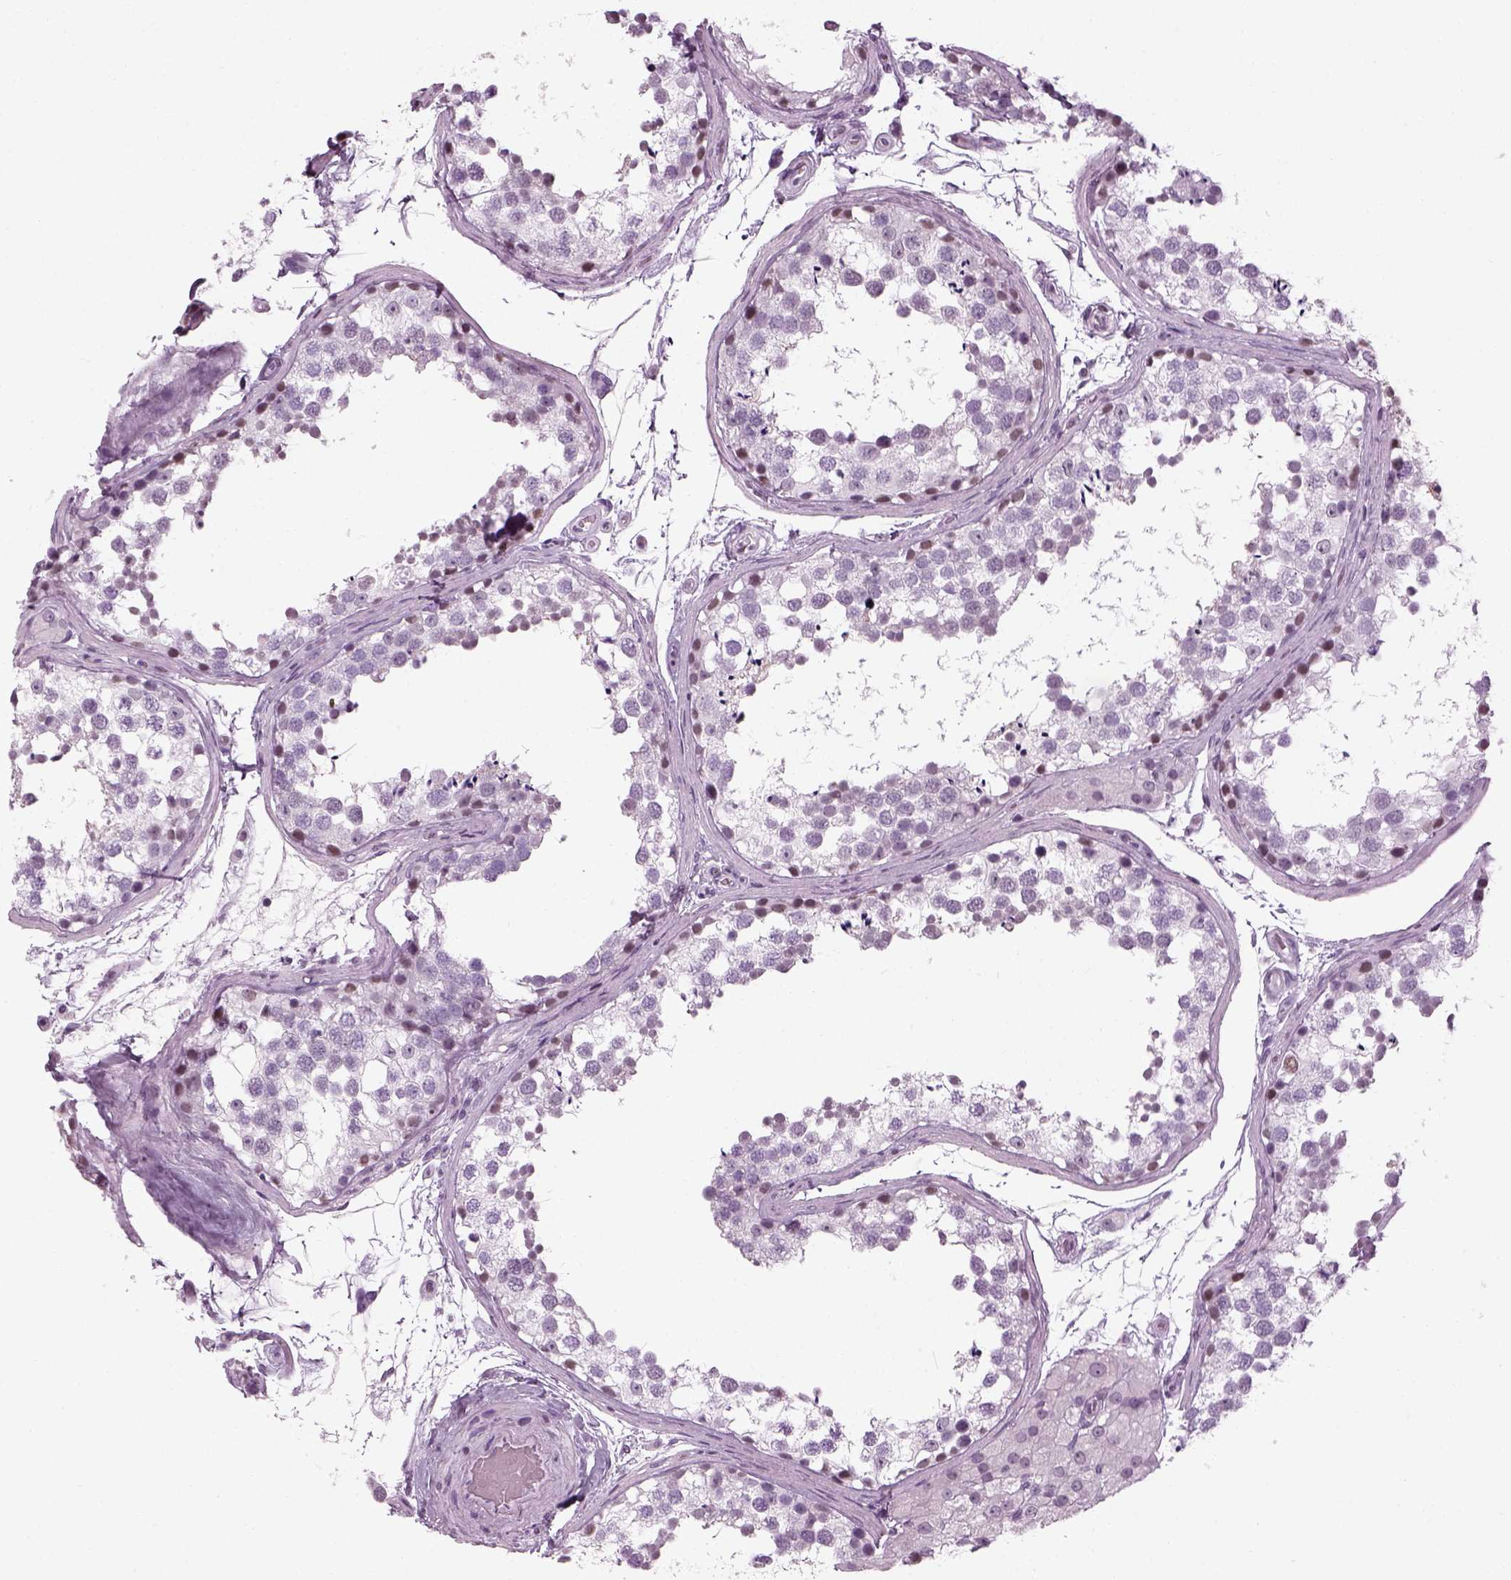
{"staining": {"intensity": "weak", "quantity": "<25%", "location": "nuclear"}, "tissue": "testis", "cell_type": "Cells in seminiferous ducts", "image_type": "normal", "snomed": [{"axis": "morphology", "description": "Normal tissue, NOS"}, {"axis": "morphology", "description": "Seminoma, NOS"}, {"axis": "topography", "description": "Testis"}], "caption": "The immunohistochemistry (IHC) image has no significant staining in cells in seminiferous ducts of testis. The staining is performed using DAB brown chromogen with nuclei counter-stained in using hematoxylin.", "gene": "KCNG2", "patient": {"sex": "male", "age": 65}}